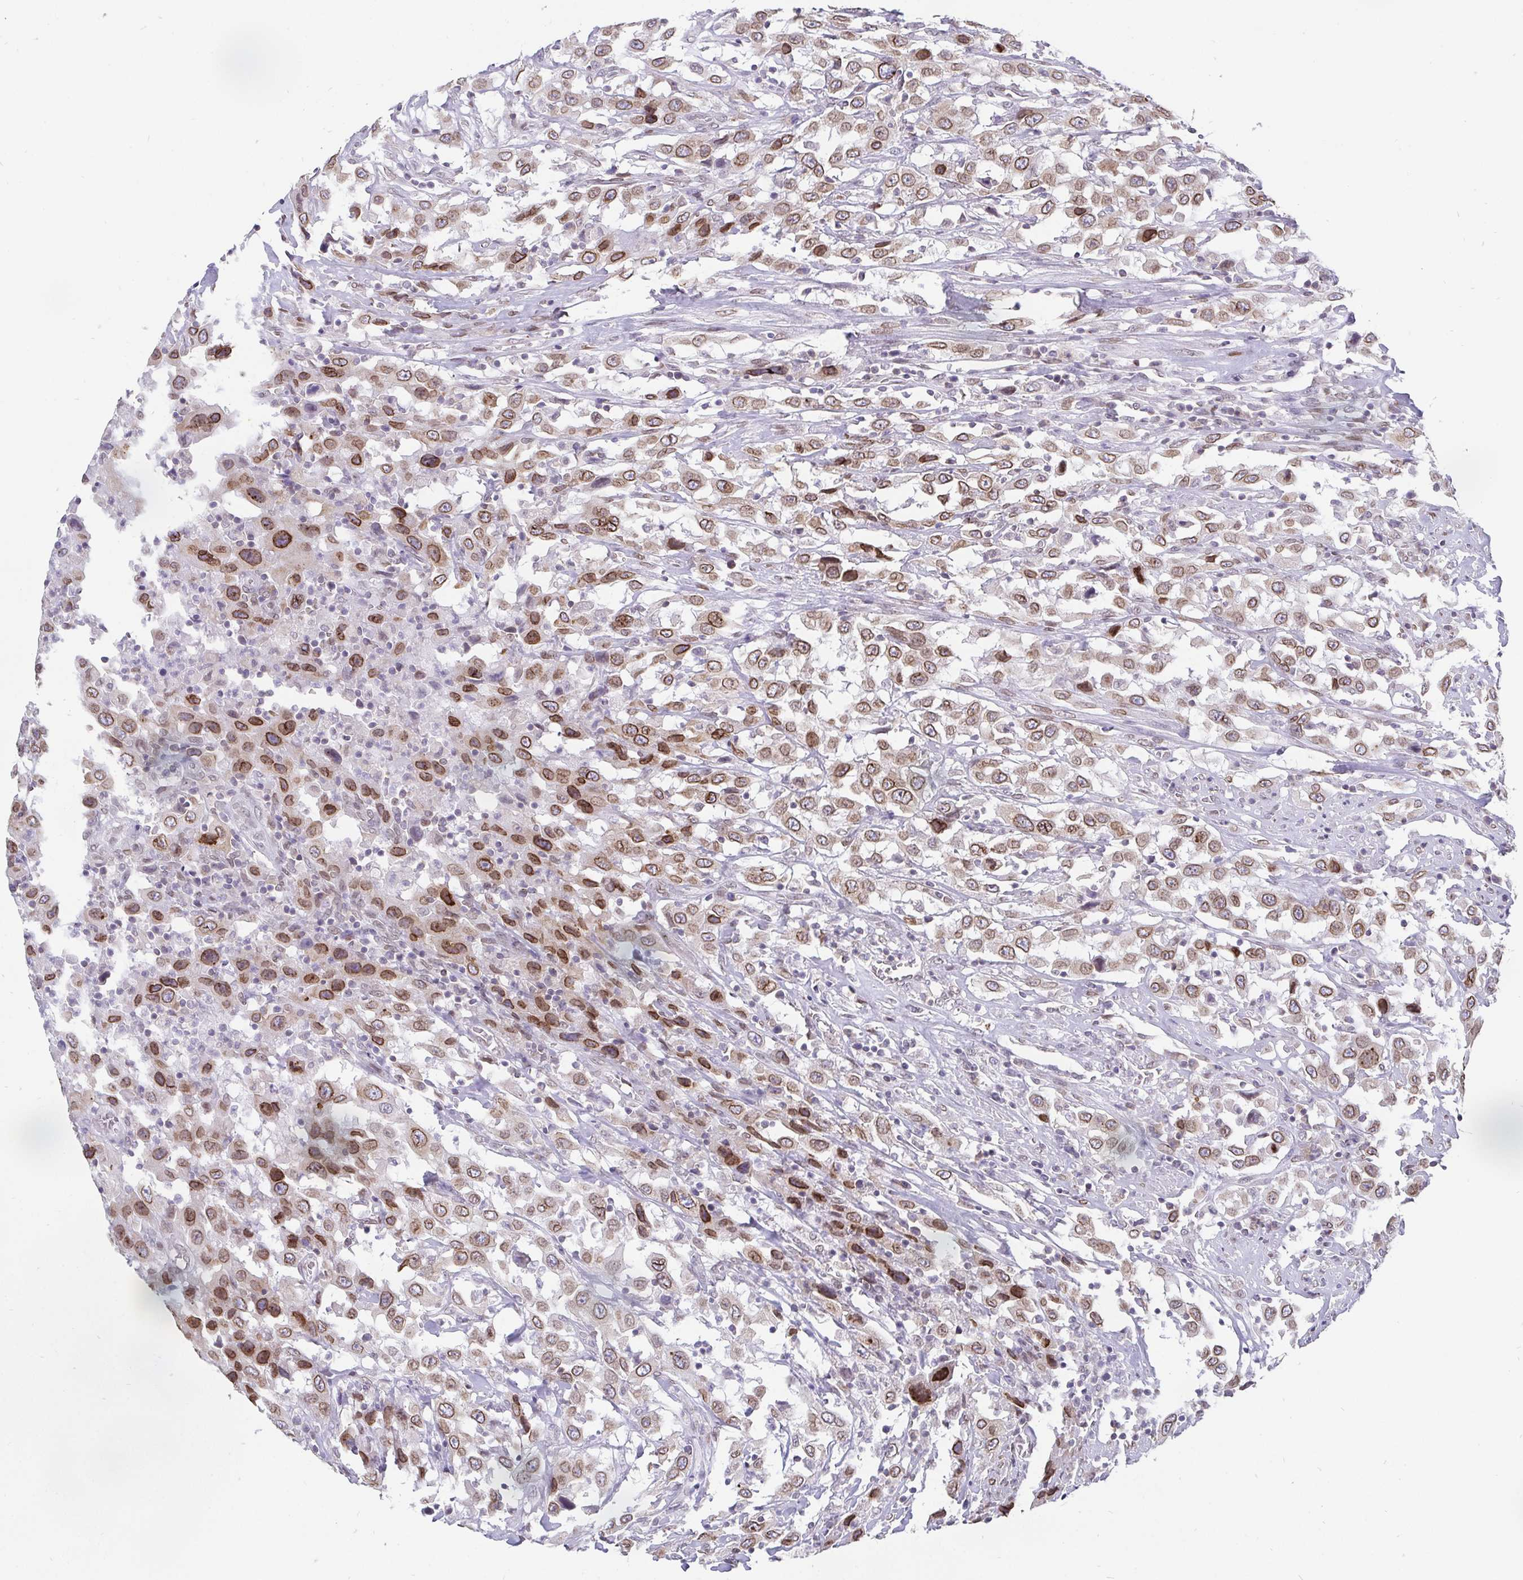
{"staining": {"intensity": "moderate", "quantity": ">75%", "location": "cytoplasmic/membranous,nuclear"}, "tissue": "urothelial cancer", "cell_type": "Tumor cells", "image_type": "cancer", "snomed": [{"axis": "morphology", "description": "Urothelial carcinoma, High grade"}, {"axis": "topography", "description": "Urinary bladder"}], "caption": "Protein positivity by immunohistochemistry displays moderate cytoplasmic/membranous and nuclear staining in approximately >75% of tumor cells in urothelial carcinoma (high-grade).", "gene": "EMD", "patient": {"sex": "male", "age": 61}}